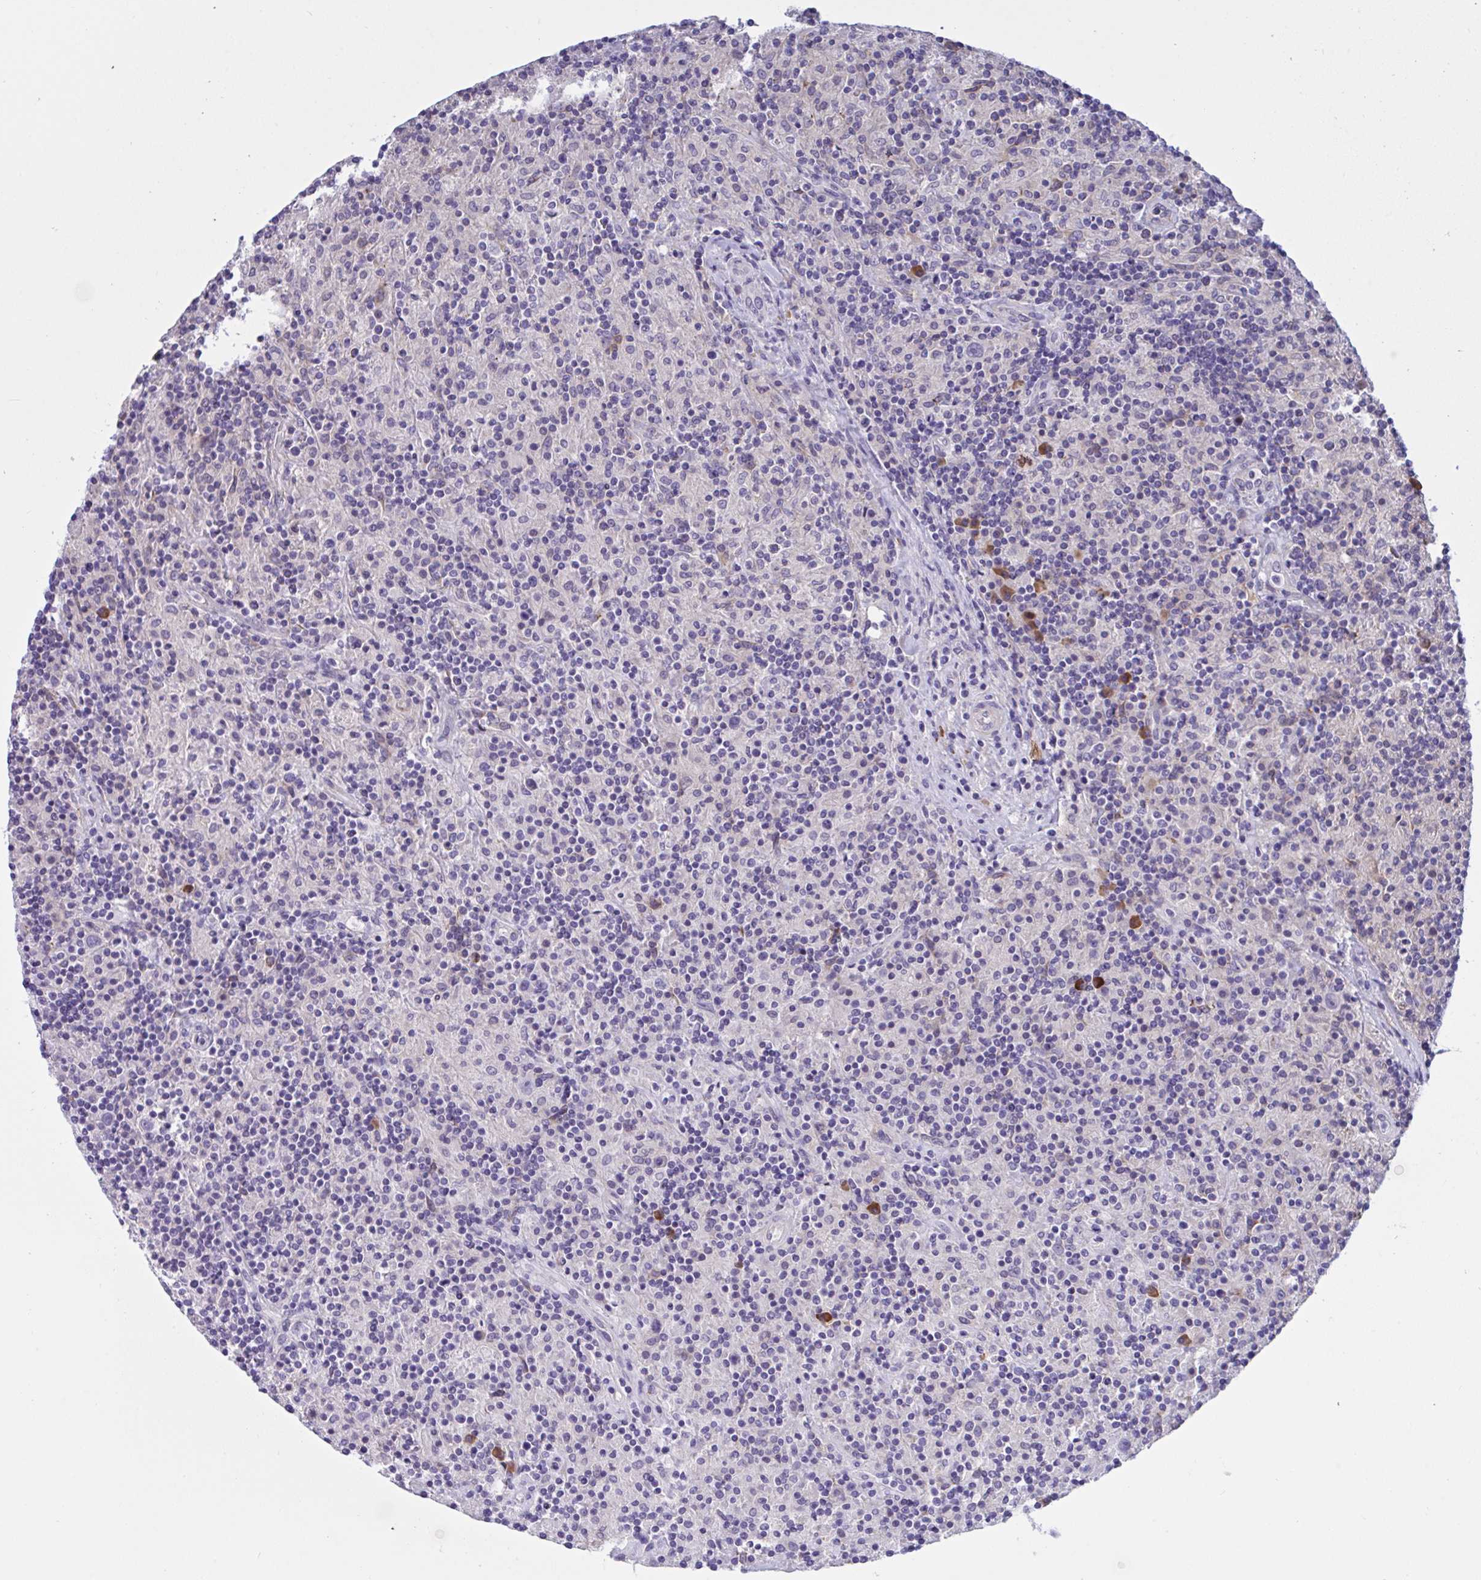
{"staining": {"intensity": "negative", "quantity": "none", "location": "none"}, "tissue": "lymphoma", "cell_type": "Tumor cells", "image_type": "cancer", "snomed": [{"axis": "morphology", "description": "Hodgkin's disease, NOS"}, {"axis": "topography", "description": "Lymph node"}], "caption": "Human Hodgkin's disease stained for a protein using immunohistochemistry (IHC) shows no staining in tumor cells.", "gene": "MS4A14", "patient": {"sex": "male", "age": 70}}